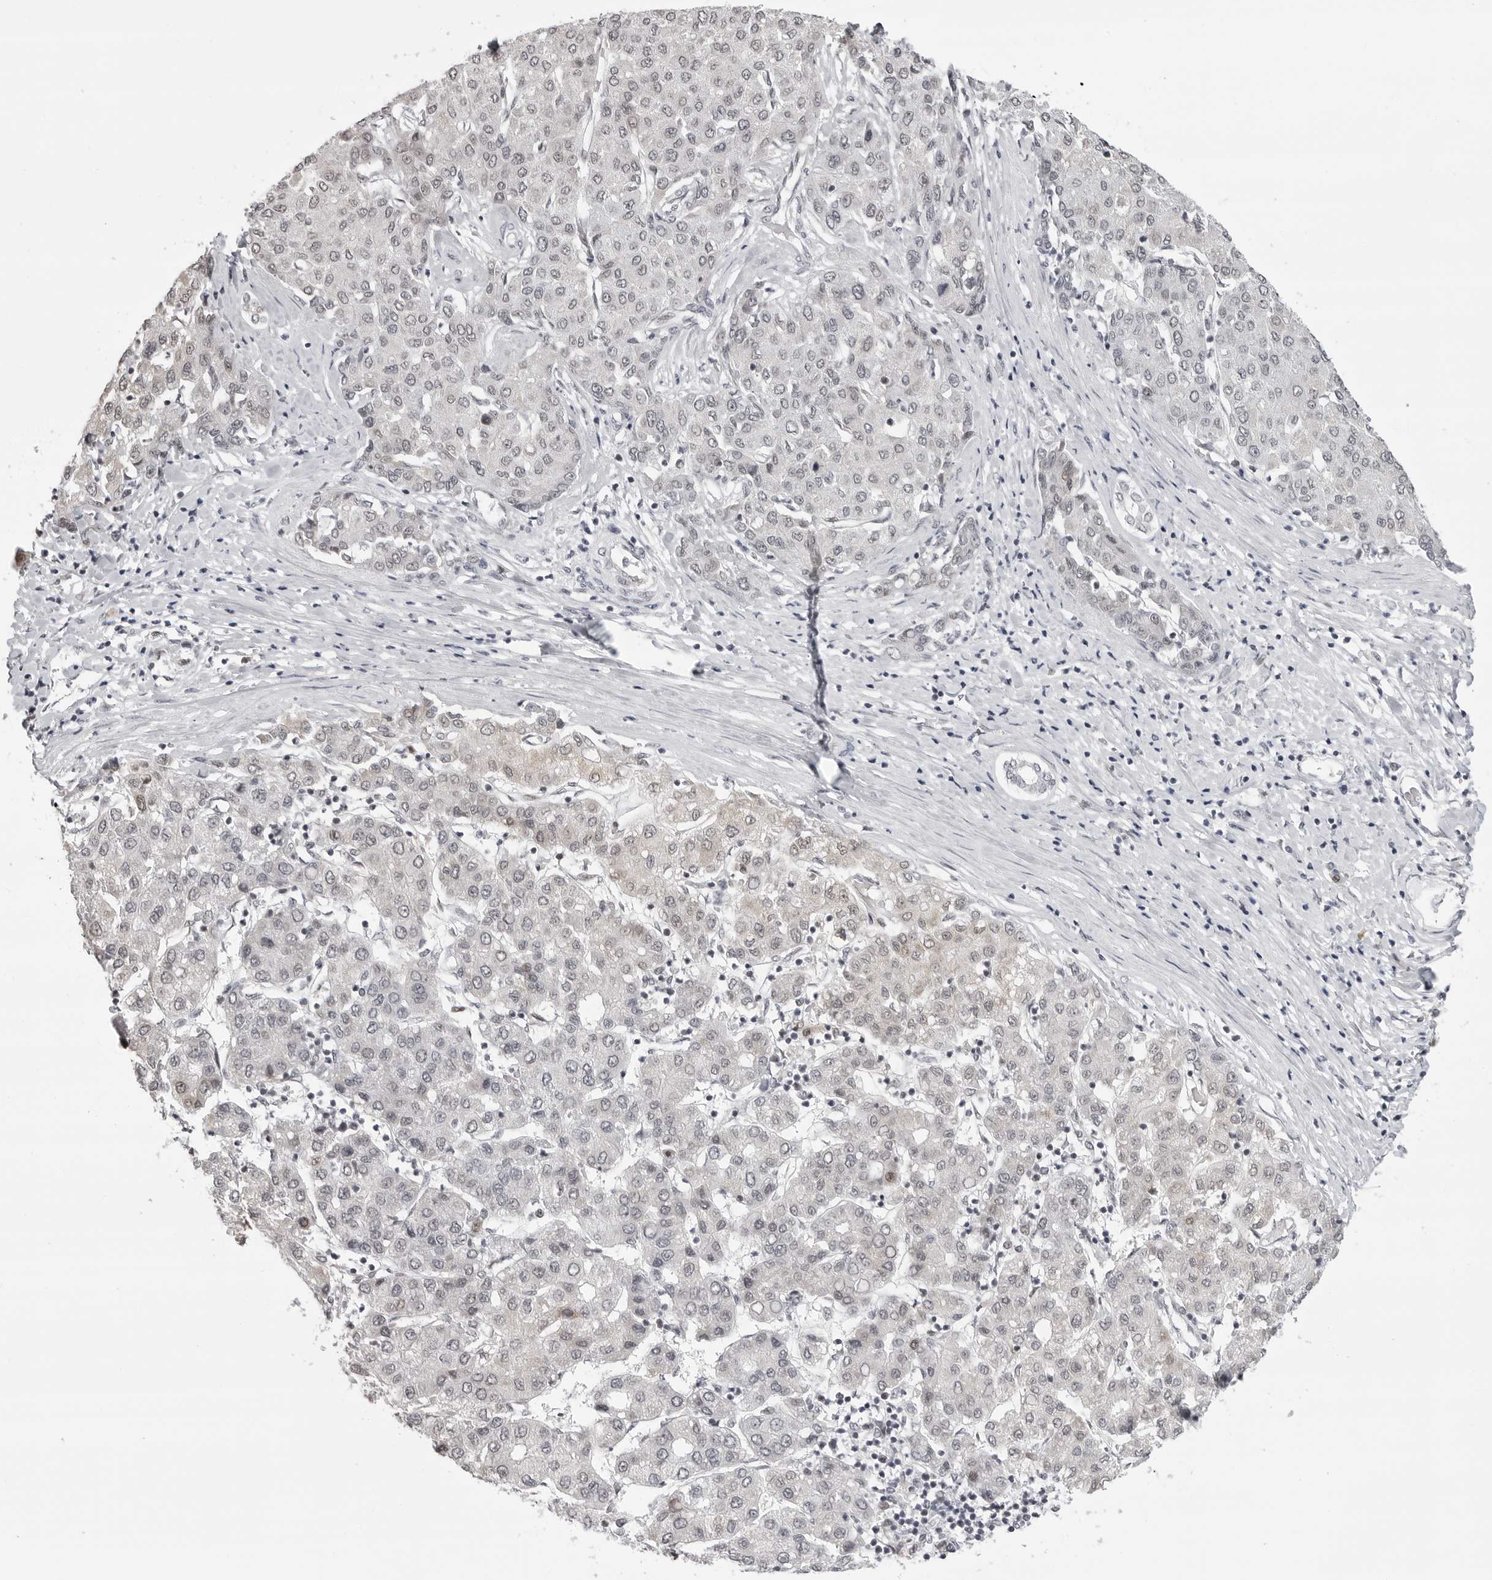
{"staining": {"intensity": "negative", "quantity": "none", "location": "none"}, "tissue": "liver cancer", "cell_type": "Tumor cells", "image_type": "cancer", "snomed": [{"axis": "morphology", "description": "Carcinoma, Hepatocellular, NOS"}, {"axis": "topography", "description": "Liver"}], "caption": "This image is of hepatocellular carcinoma (liver) stained with immunohistochemistry (IHC) to label a protein in brown with the nuclei are counter-stained blue. There is no positivity in tumor cells.", "gene": "PHF3", "patient": {"sex": "male", "age": 65}}